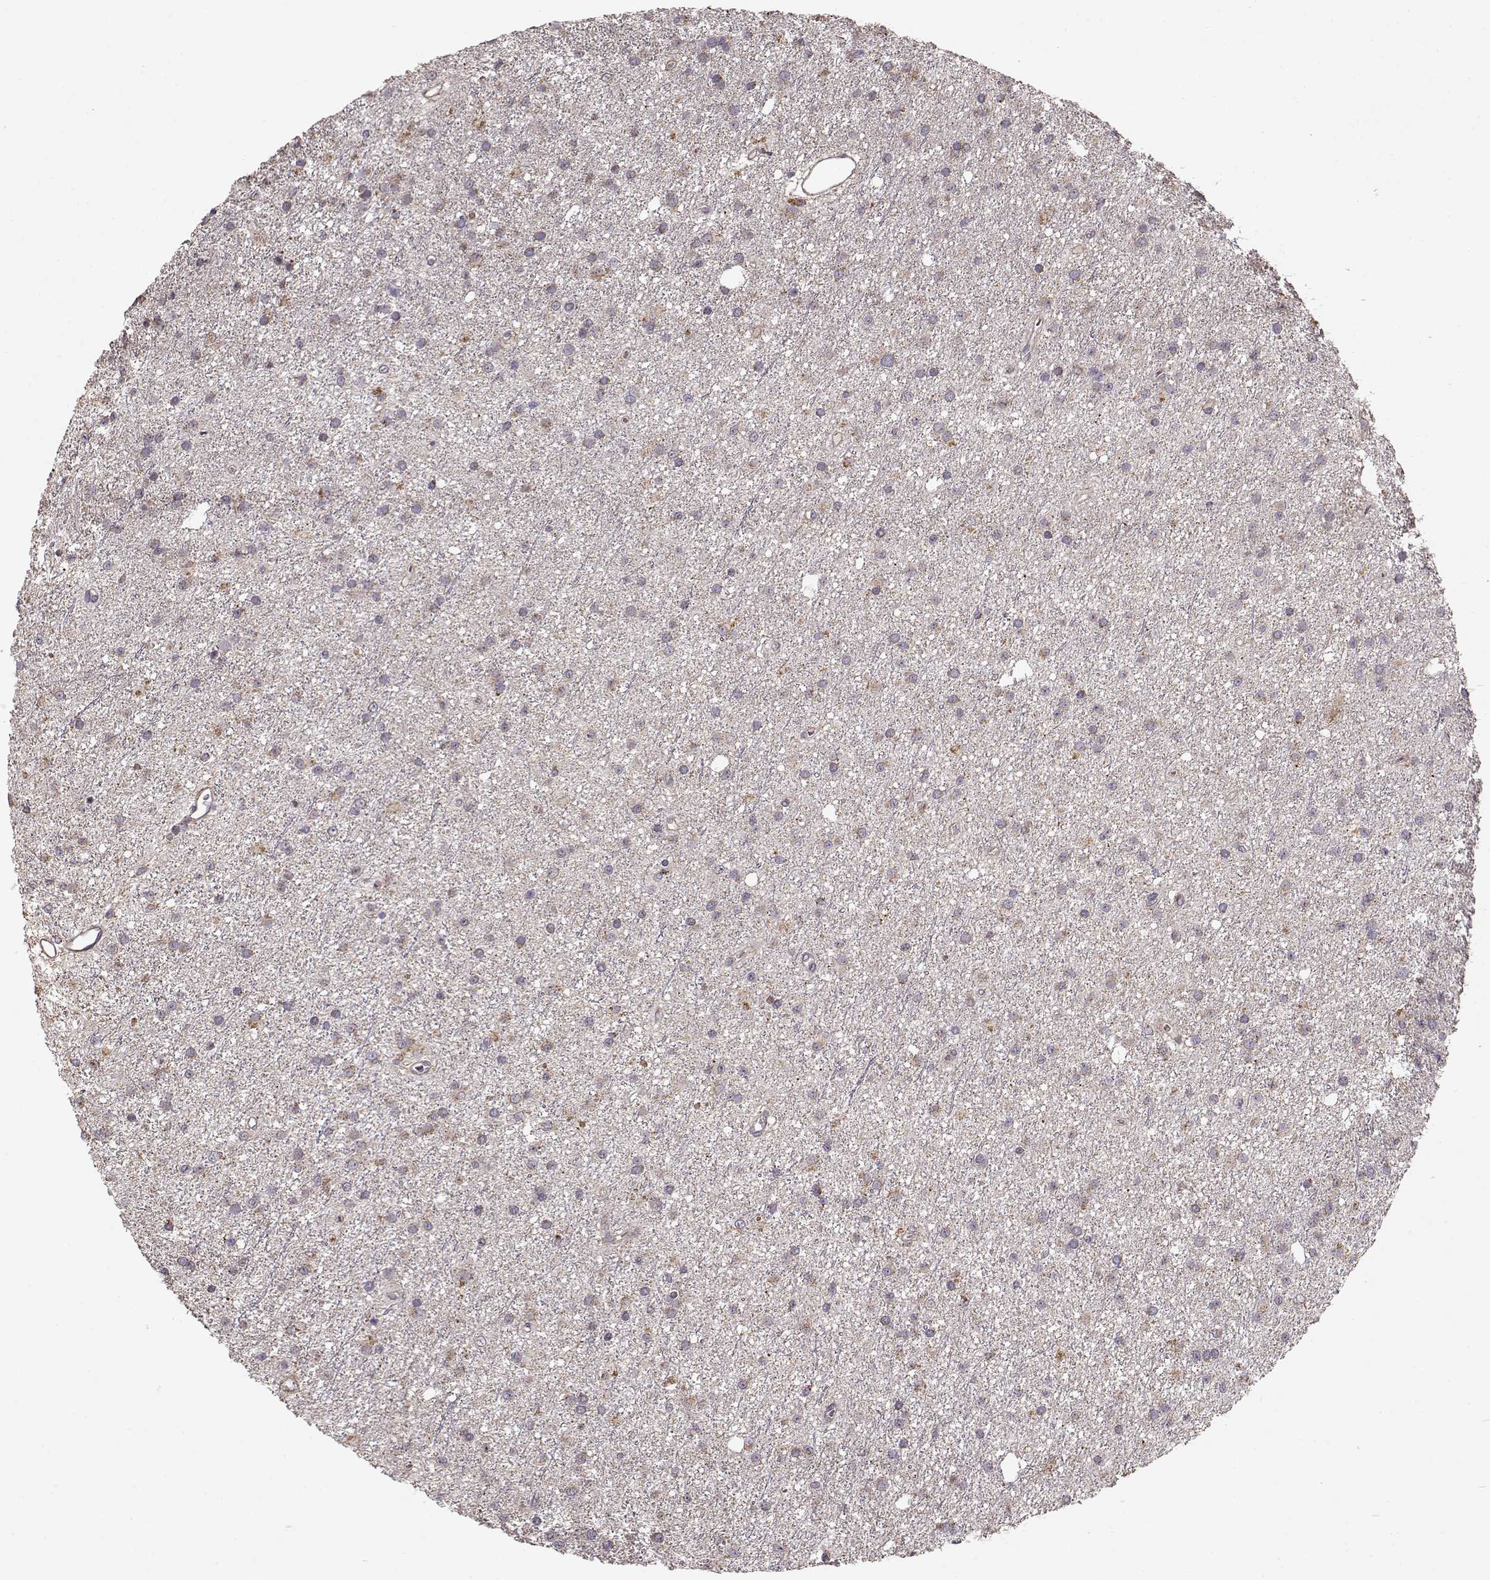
{"staining": {"intensity": "weak", "quantity": ">75%", "location": "cytoplasmic/membranous"}, "tissue": "glioma", "cell_type": "Tumor cells", "image_type": "cancer", "snomed": [{"axis": "morphology", "description": "Glioma, malignant, Low grade"}, {"axis": "topography", "description": "Brain"}], "caption": "Immunohistochemical staining of malignant glioma (low-grade) displays low levels of weak cytoplasmic/membranous staining in approximately >75% of tumor cells.", "gene": "CMTM3", "patient": {"sex": "male", "age": 27}}